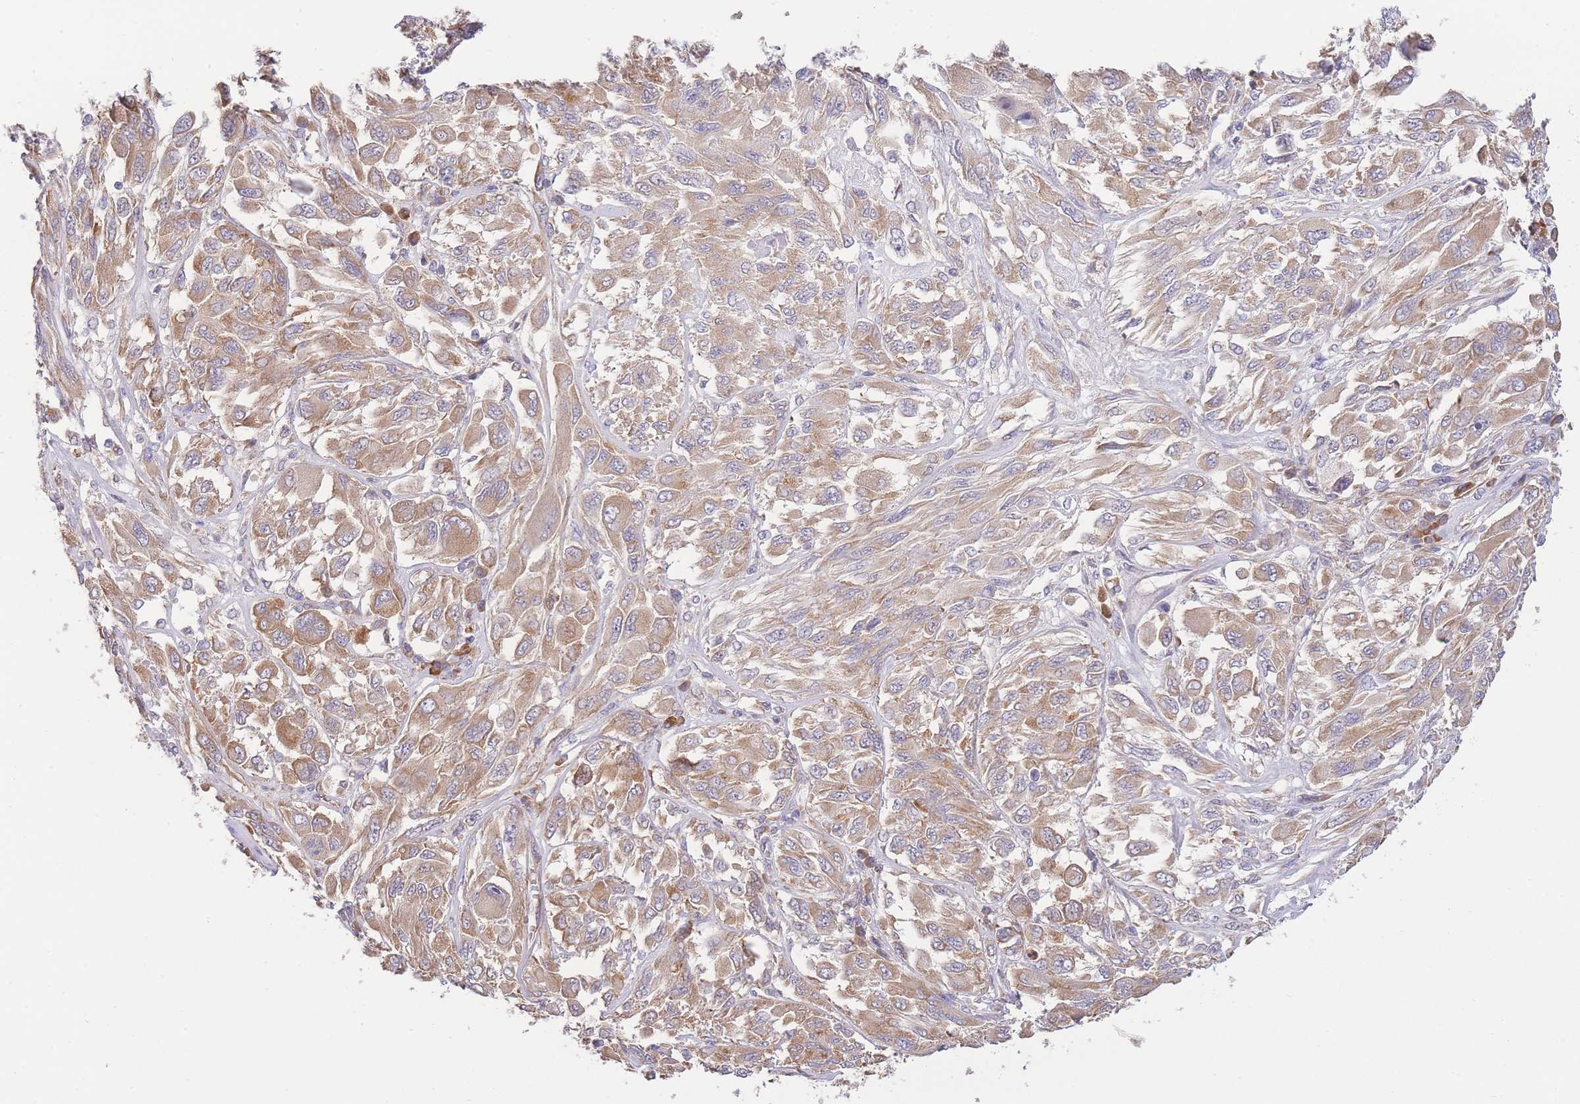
{"staining": {"intensity": "moderate", "quantity": ">75%", "location": "cytoplasmic/membranous"}, "tissue": "melanoma", "cell_type": "Tumor cells", "image_type": "cancer", "snomed": [{"axis": "morphology", "description": "Malignant melanoma, NOS"}, {"axis": "topography", "description": "Skin"}], "caption": "Melanoma was stained to show a protein in brown. There is medium levels of moderate cytoplasmic/membranous staining in approximately >75% of tumor cells.", "gene": "BEX1", "patient": {"sex": "female", "age": 91}}